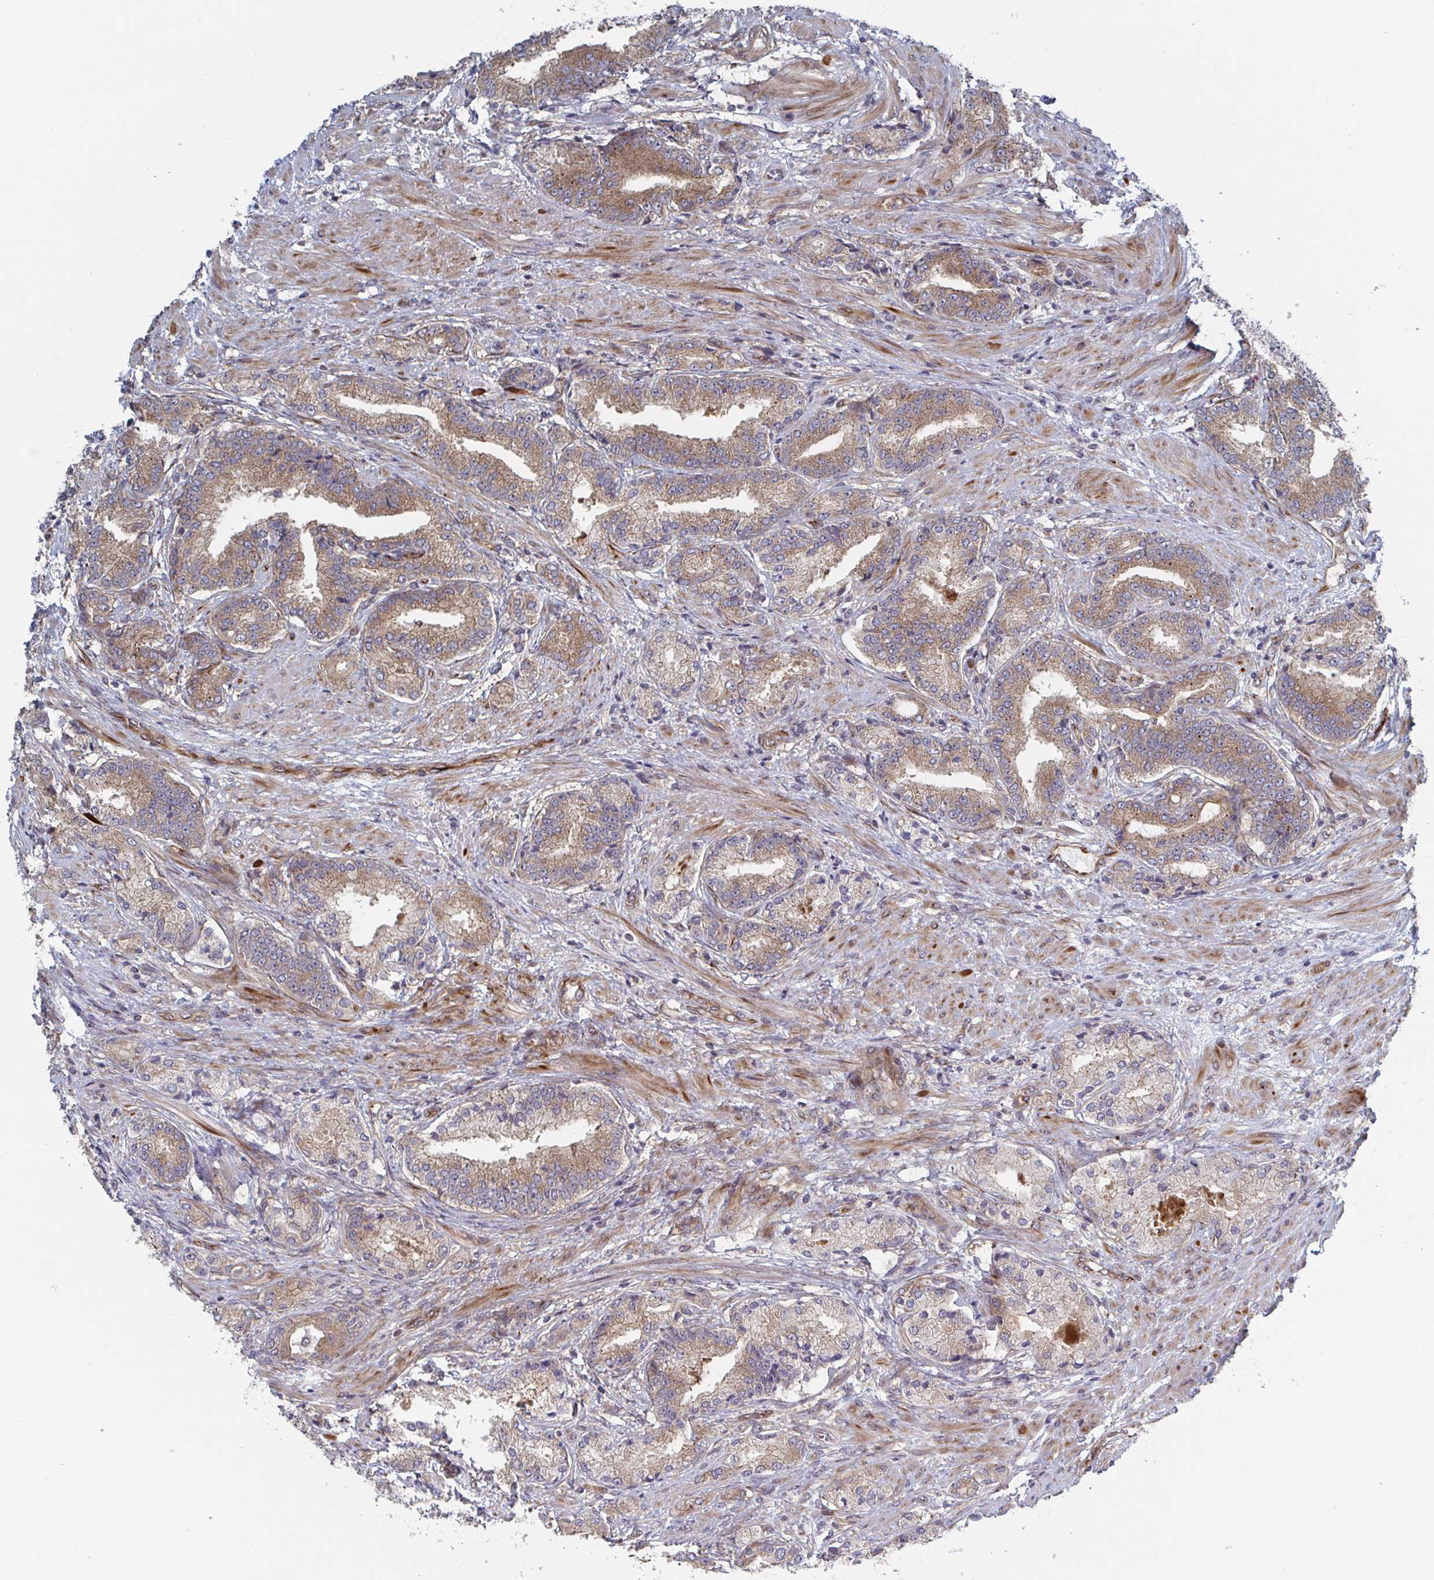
{"staining": {"intensity": "weak", "quantity": ">75%", "location": "cytoplasmic/membranous"}, "tissue": "prostate cancer", "cell_type": "Tumor cells", "image_type": "cancer", "snomed": [{"axis": "morphology", "description": "Adenocarcinoma, High grade"}, {"axis": "topography", "description": "Prostate and seminal vesicle, NOS"}], "caption": "Immunohistochemical staining of human prostate cancer reveals weak cytoplasmic/membranous protein expression in about >75% of tumor cells.", "gene": "DVL3", "patient": {"sex": "male", "age": 61}}